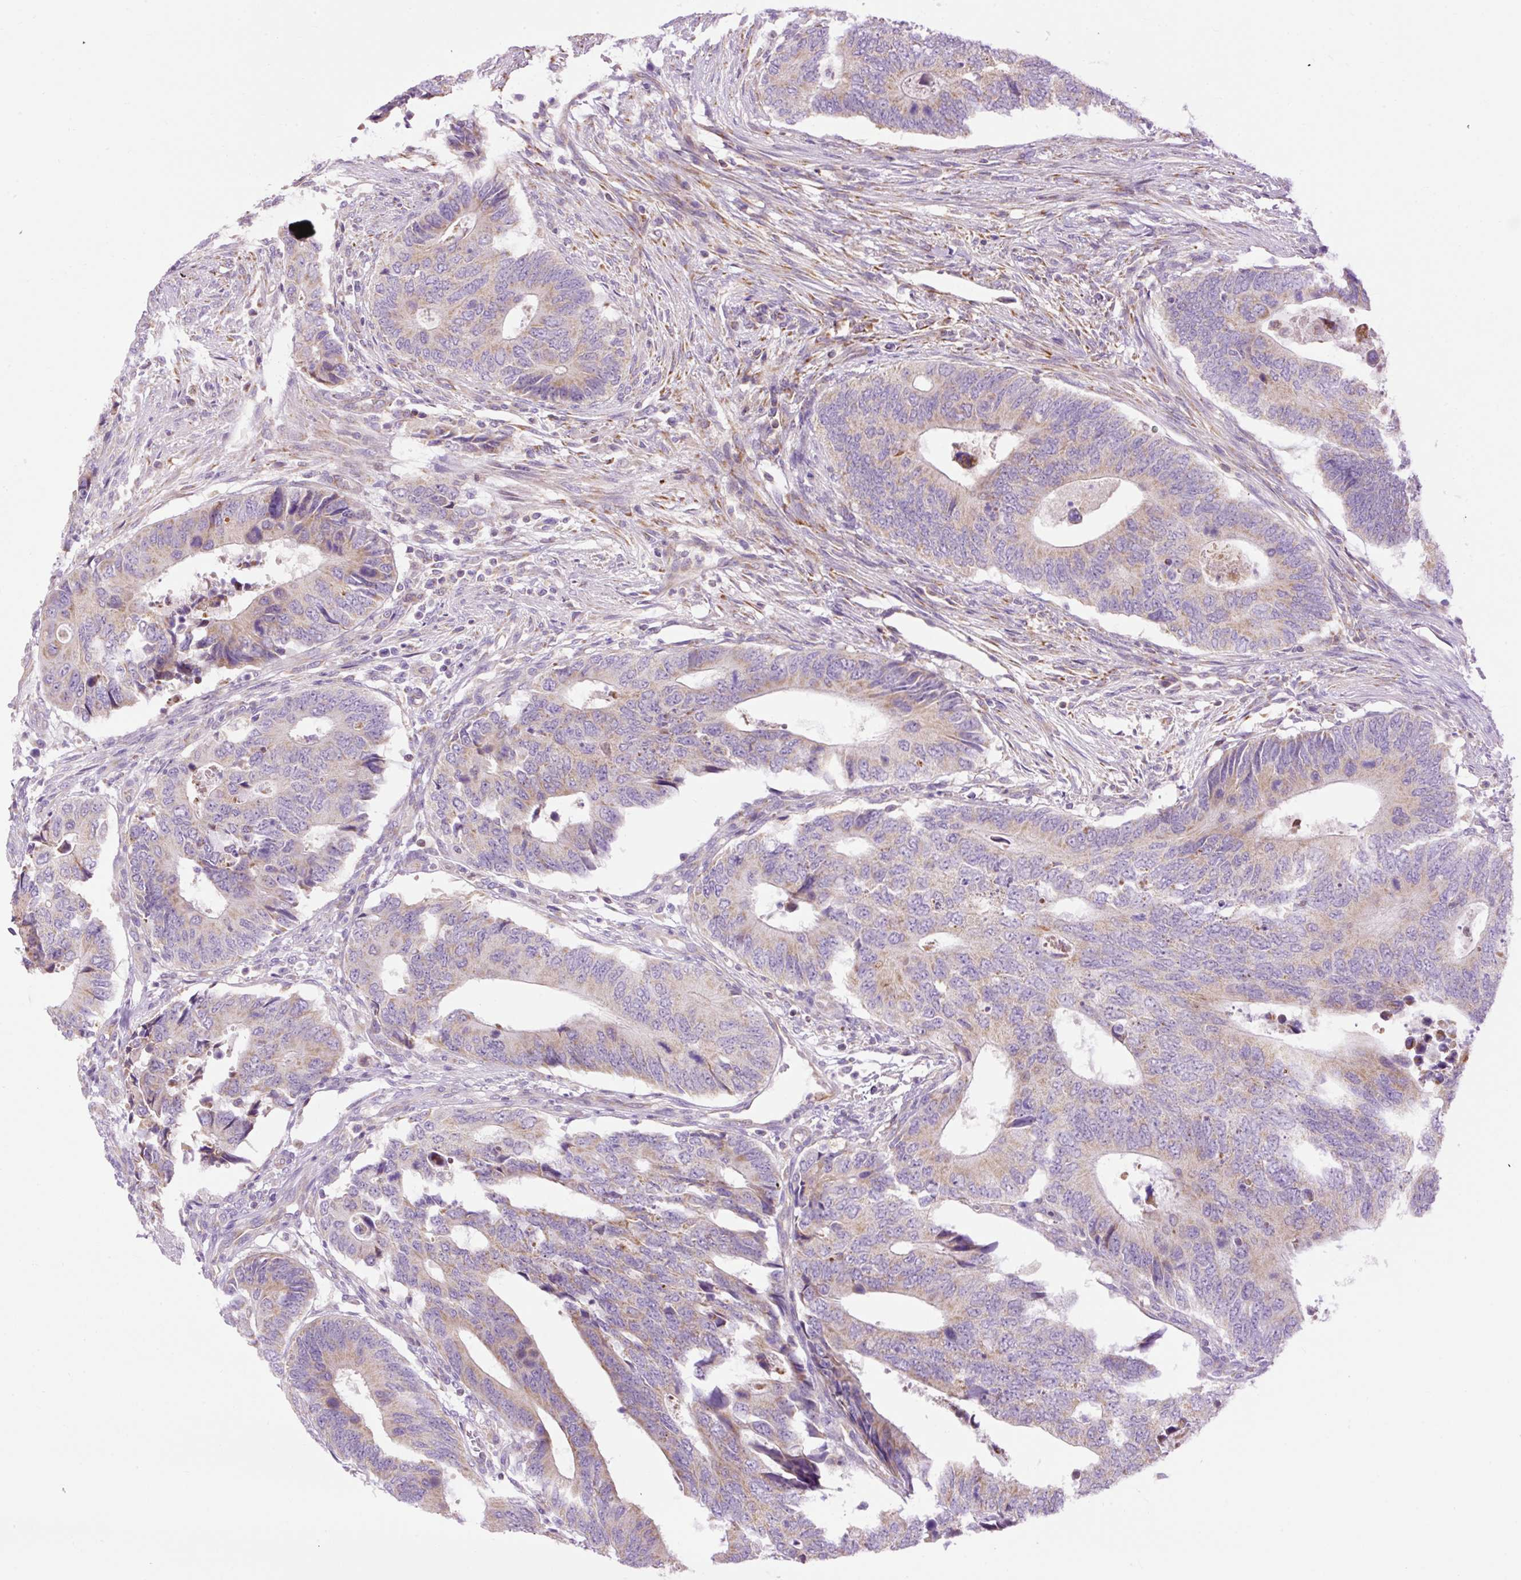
{"staining": {"intensity": "weak", "quantity": ">75%", "location": "cytoplasmic/membranous"}, "tissue": "colorectal cancer", "cell_type": "Tumor cells", "image_type": "cancer", "snomed": [{"axis": "morphology", "description": "Adenocarcinoma, NOS"}, {"axis": "topography", "description": "Colon"}], "caption": "Brown immunohistochemical staining in human colorectal cancer (adenocarcinoma) reveals weak cytoplasmic/membranous staining in approximately >75% of tumor cells.", "gene": "CD83", "patient": {"sex": "male", "age": 87}}